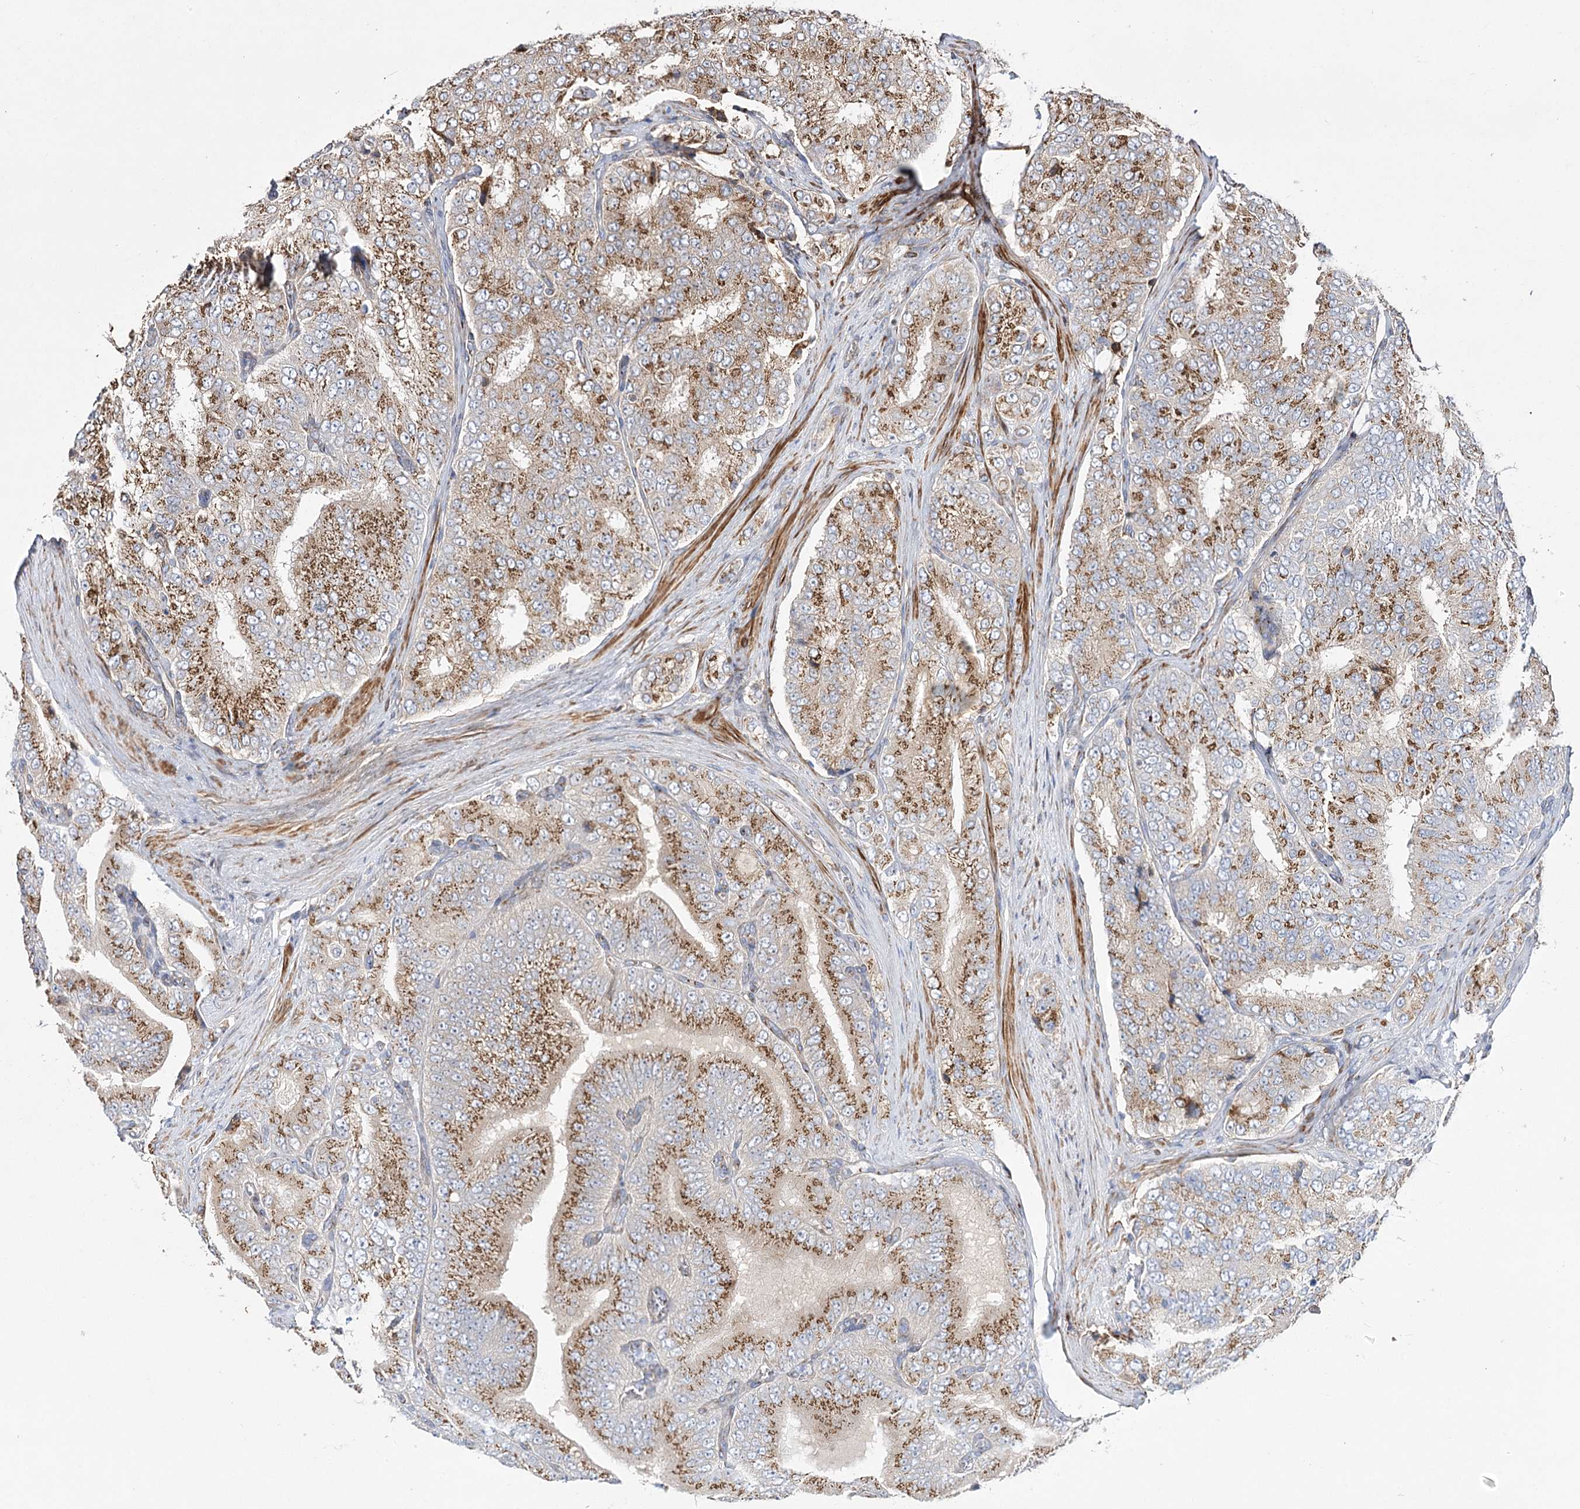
{"staining": {"intensity": "moderate", "quantity": ">75%", "location": "cytoplasmic/membranous"}, "tissue": "prostate cancer", "cell_type": "Tumor cells", "image_type": "cancer", "snomed": [{"axis": "morphology", "description": "Adenocarcinoma, High grade"}, {"axis": "topography", "description": "Prostate"}], "caption": "Moderate cytoplasmic/membranous staining is appreciated in about >75% of tumor cells in prostate cancer (adenocarcinoma (high-grade)). (DAB = brown stain, brightfield microscopy at high magnification).", "gene": "ABRAXAS2", "patient": {"sex": "male", "age": 58}}